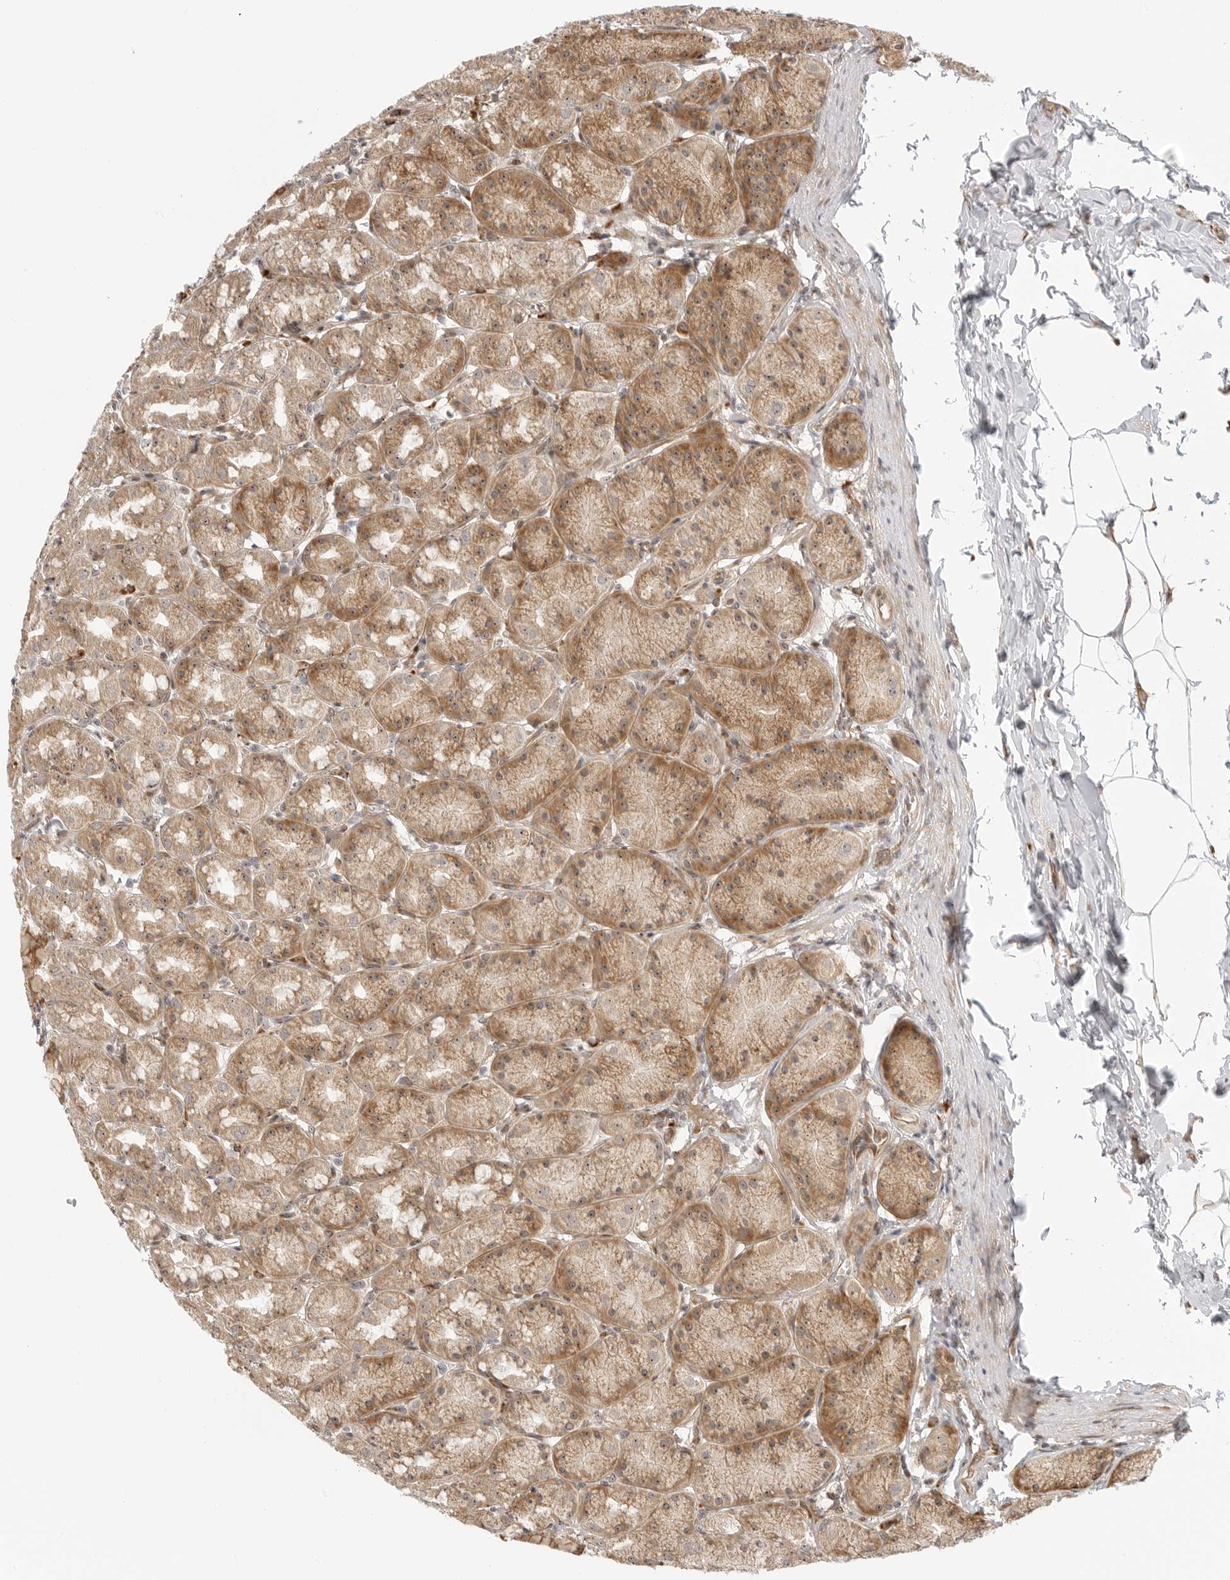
{"staining": {"intensity": "strong", "quantity": "25%-75%", "location": "cytoplasmic/membranous"}, "tissue": "stomach", "cell_type": "Glandular cells", "image_type": "normal", "snomed": [{"axis": "morphology", "description": "Normal tissue, NOS"}, {"axis": "topography", "description": "Stomach"}], "caption": "Glandular cells reveal strong cytoplasmic/membranous staining in approximately 25%-75% of cells in unremarkable stomach. (brown staining indicates protein expression, while blue staining denotes nuclei).", "gene": "DSCC1", "patient": {"sex": "male", "age": 42}}